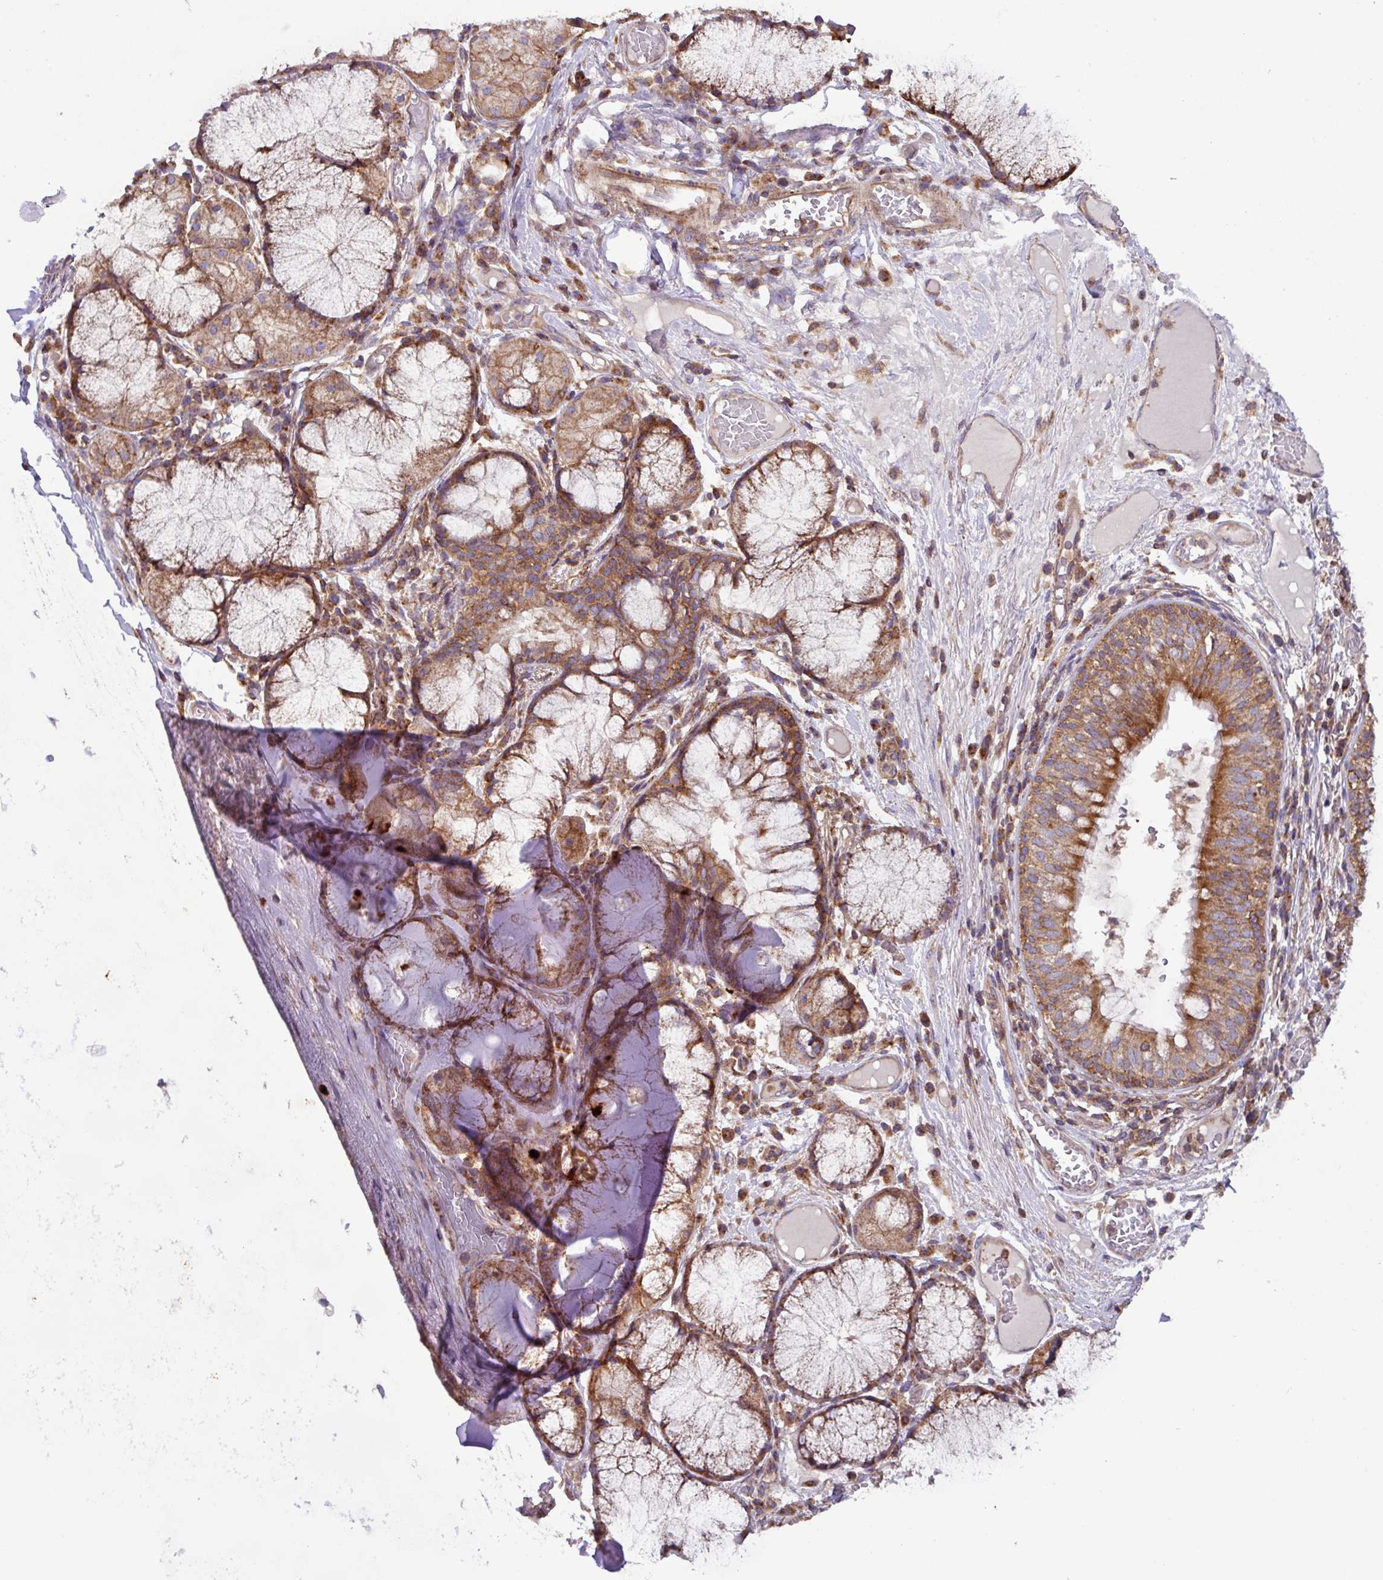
{"staining": {"intensity": "strong", "quantity": "25%-75%", "location": "cytoplasmic/membranous"}, "tissue": "soft tissue", "cell_type": "Chondrocytes", "image_type": "normal", "snomed": [{"axis": "morphology", "description": "Normal tissue, NOS"}, {"axis": "topography", "description": "Cartilage tissue"}, {"axis": "topography", "description": "Bronchus"}], "caption": "Protein staining of unremarkable soft tissue demonstrates strong cytoplasmic/membranous positivity in approximately 25%-75% of chondrocytes. (DAB = brown stain, brightfield microscopy at high magnification).", "gene": "PLEKHD1", "patient": {"sex": "male", "age": 56}}